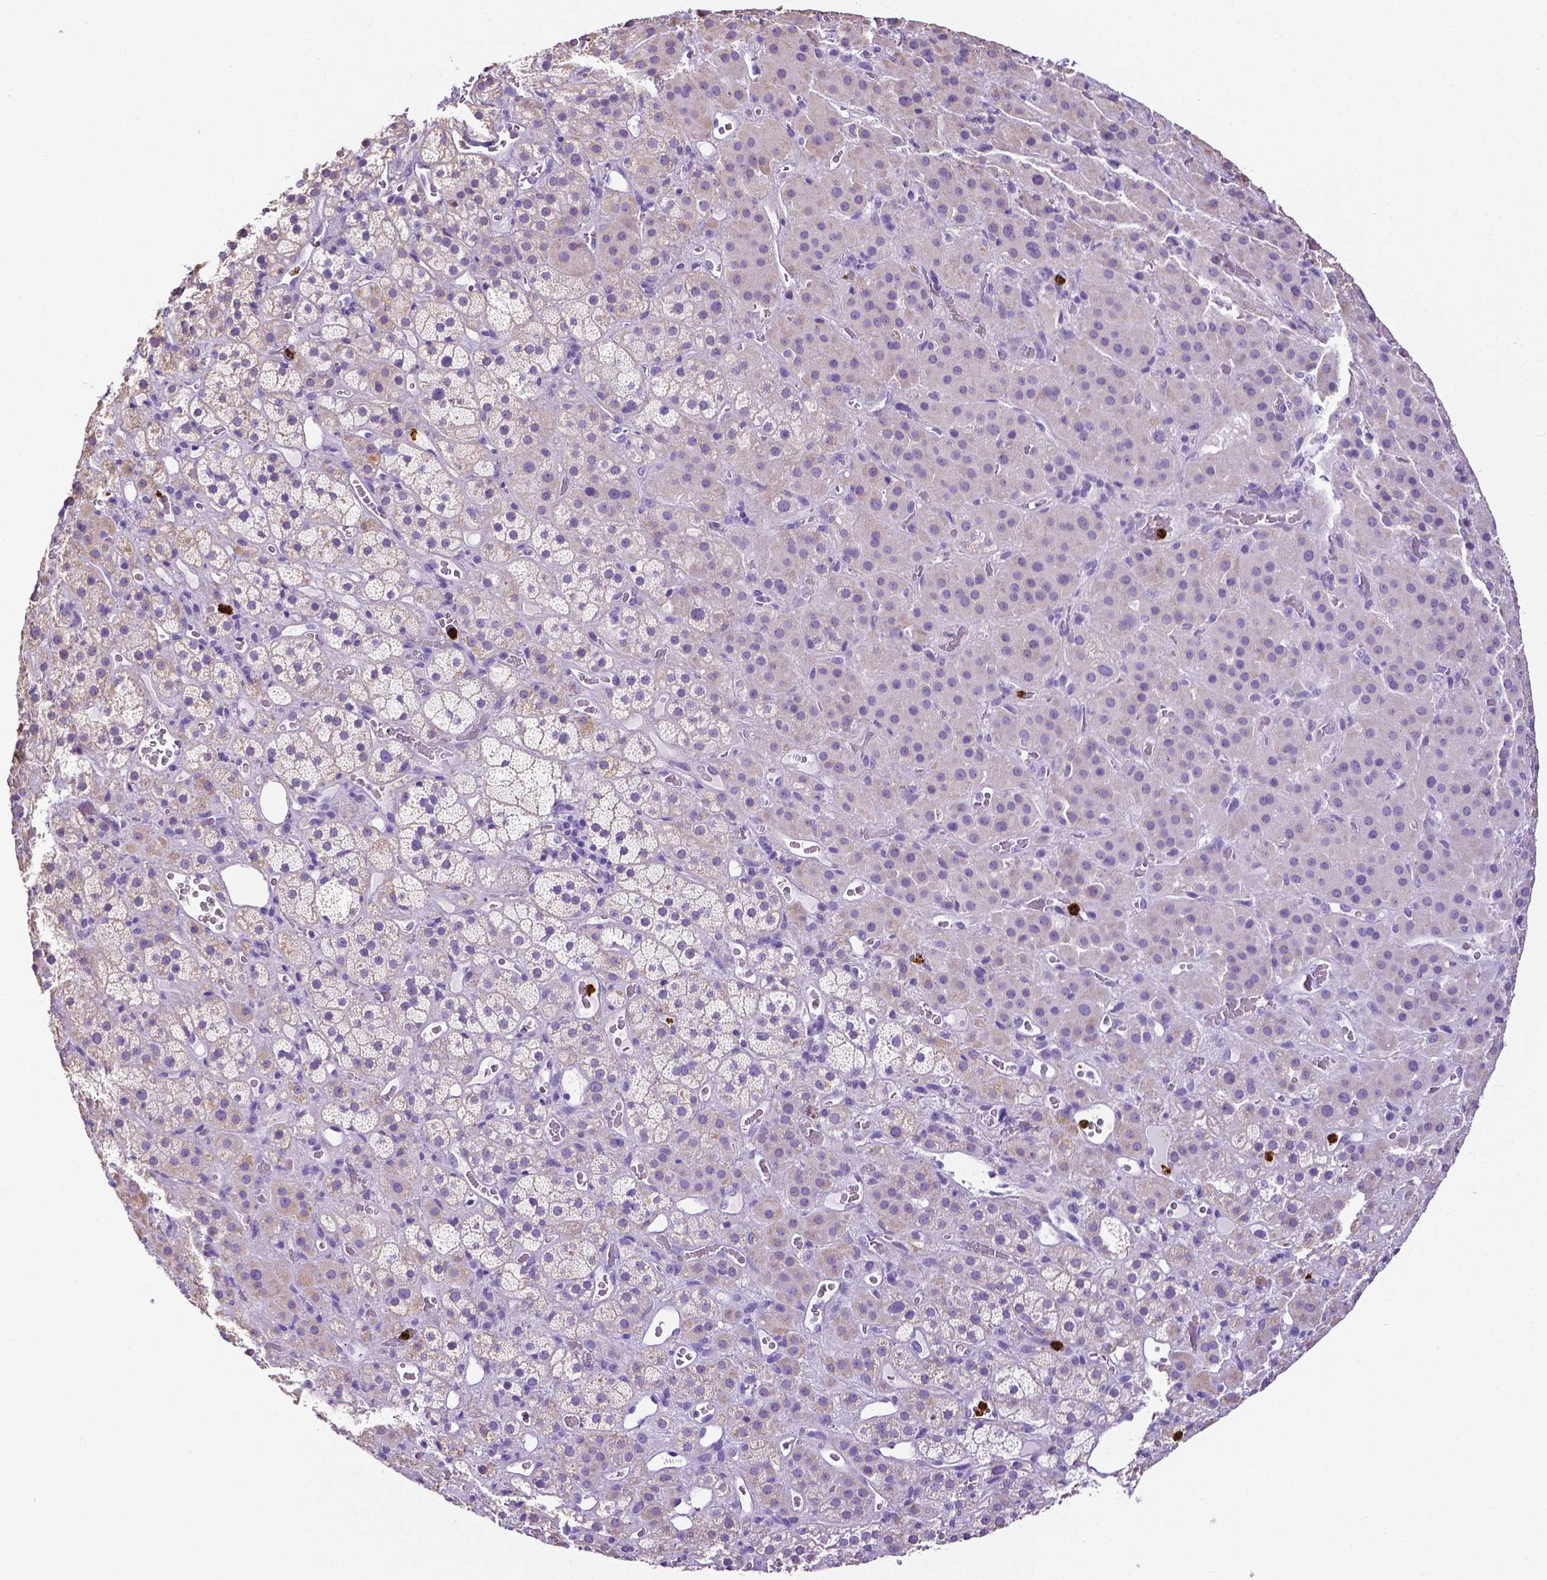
{"staining": {"intensity": "weak", "quantity": "<25%", "location": "cytoplasmic/membranous"}, "tissue": "adrenal gland", "cell_type": "Glandular cells", "image_type": "normal", "snomed": [{"axis": "morphology", "description": "Normal tissue, NOS"}, {"axis": "topography", "description": "Adrenal gland"}], "caption": "This is an immunohistochemistry (IHC) image of benign adrenal gland. There is no expression in glandular cells.", "gene": "MMP9", "patient": {"sex": "male", "age": 57}}